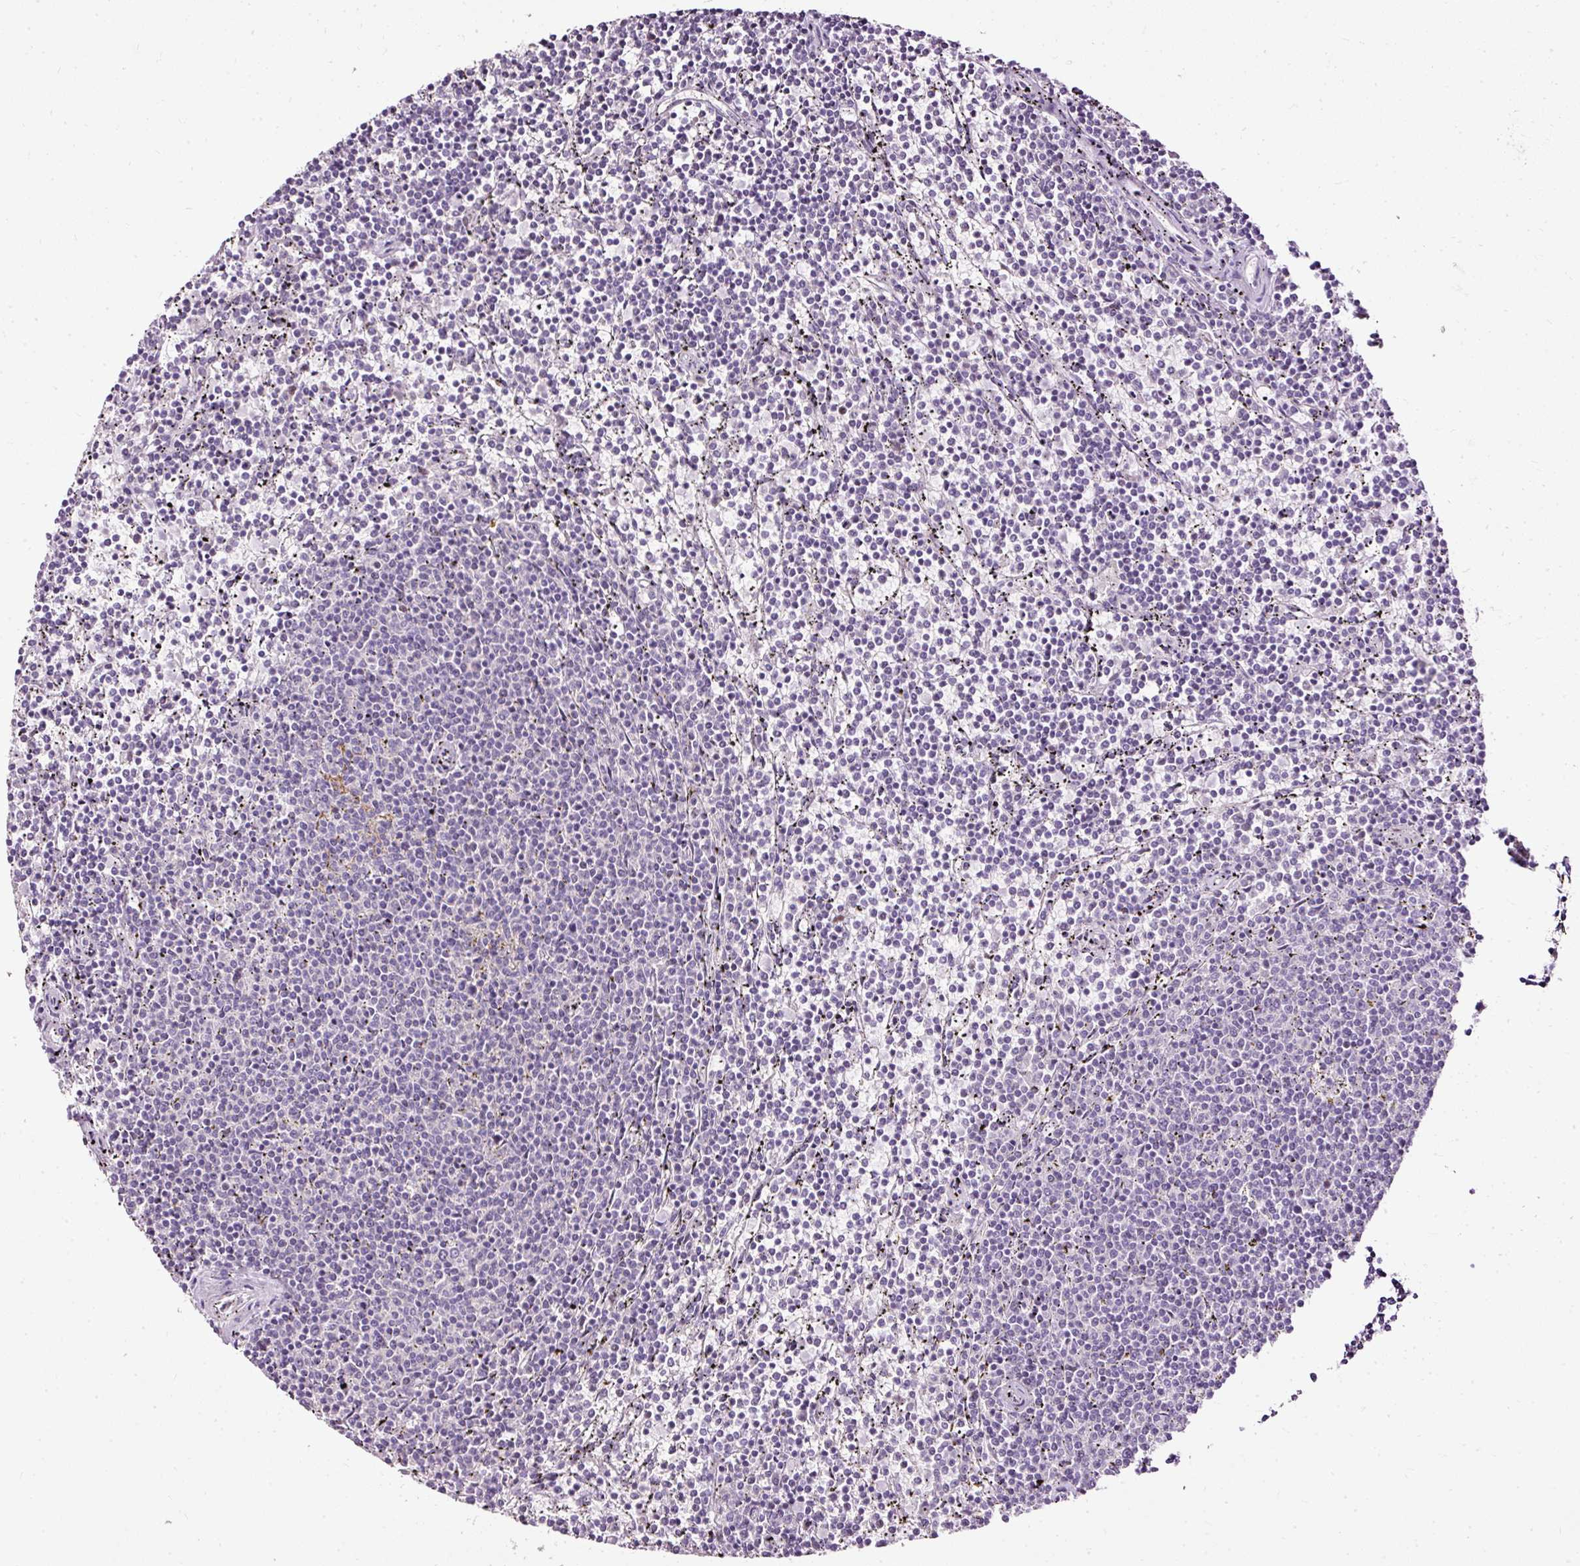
{"staining": {"intensity": "negative", "quantity": "none", "location": "none"}, "tissue": "lymphoma", "cell_type": "Tumor cells", "image_type": "cancer", "snomed": [{"axis": "morphology", "description": "Malignant lymphoma, non-Hodgkin's type, Low grade"}, {"axis": "topography", "description": "Spleen"}], "caption": "Immunohistochemistry photomicrograph of human lymphoma stained for a protein (brown), which shows no expression in tumor cells. (DAB immunohistochemistry (IHC) visualized using brightfield microscopy, high magnification).", "gene": "PDE6B", "patient": {"sex": "female", "age": 50}}